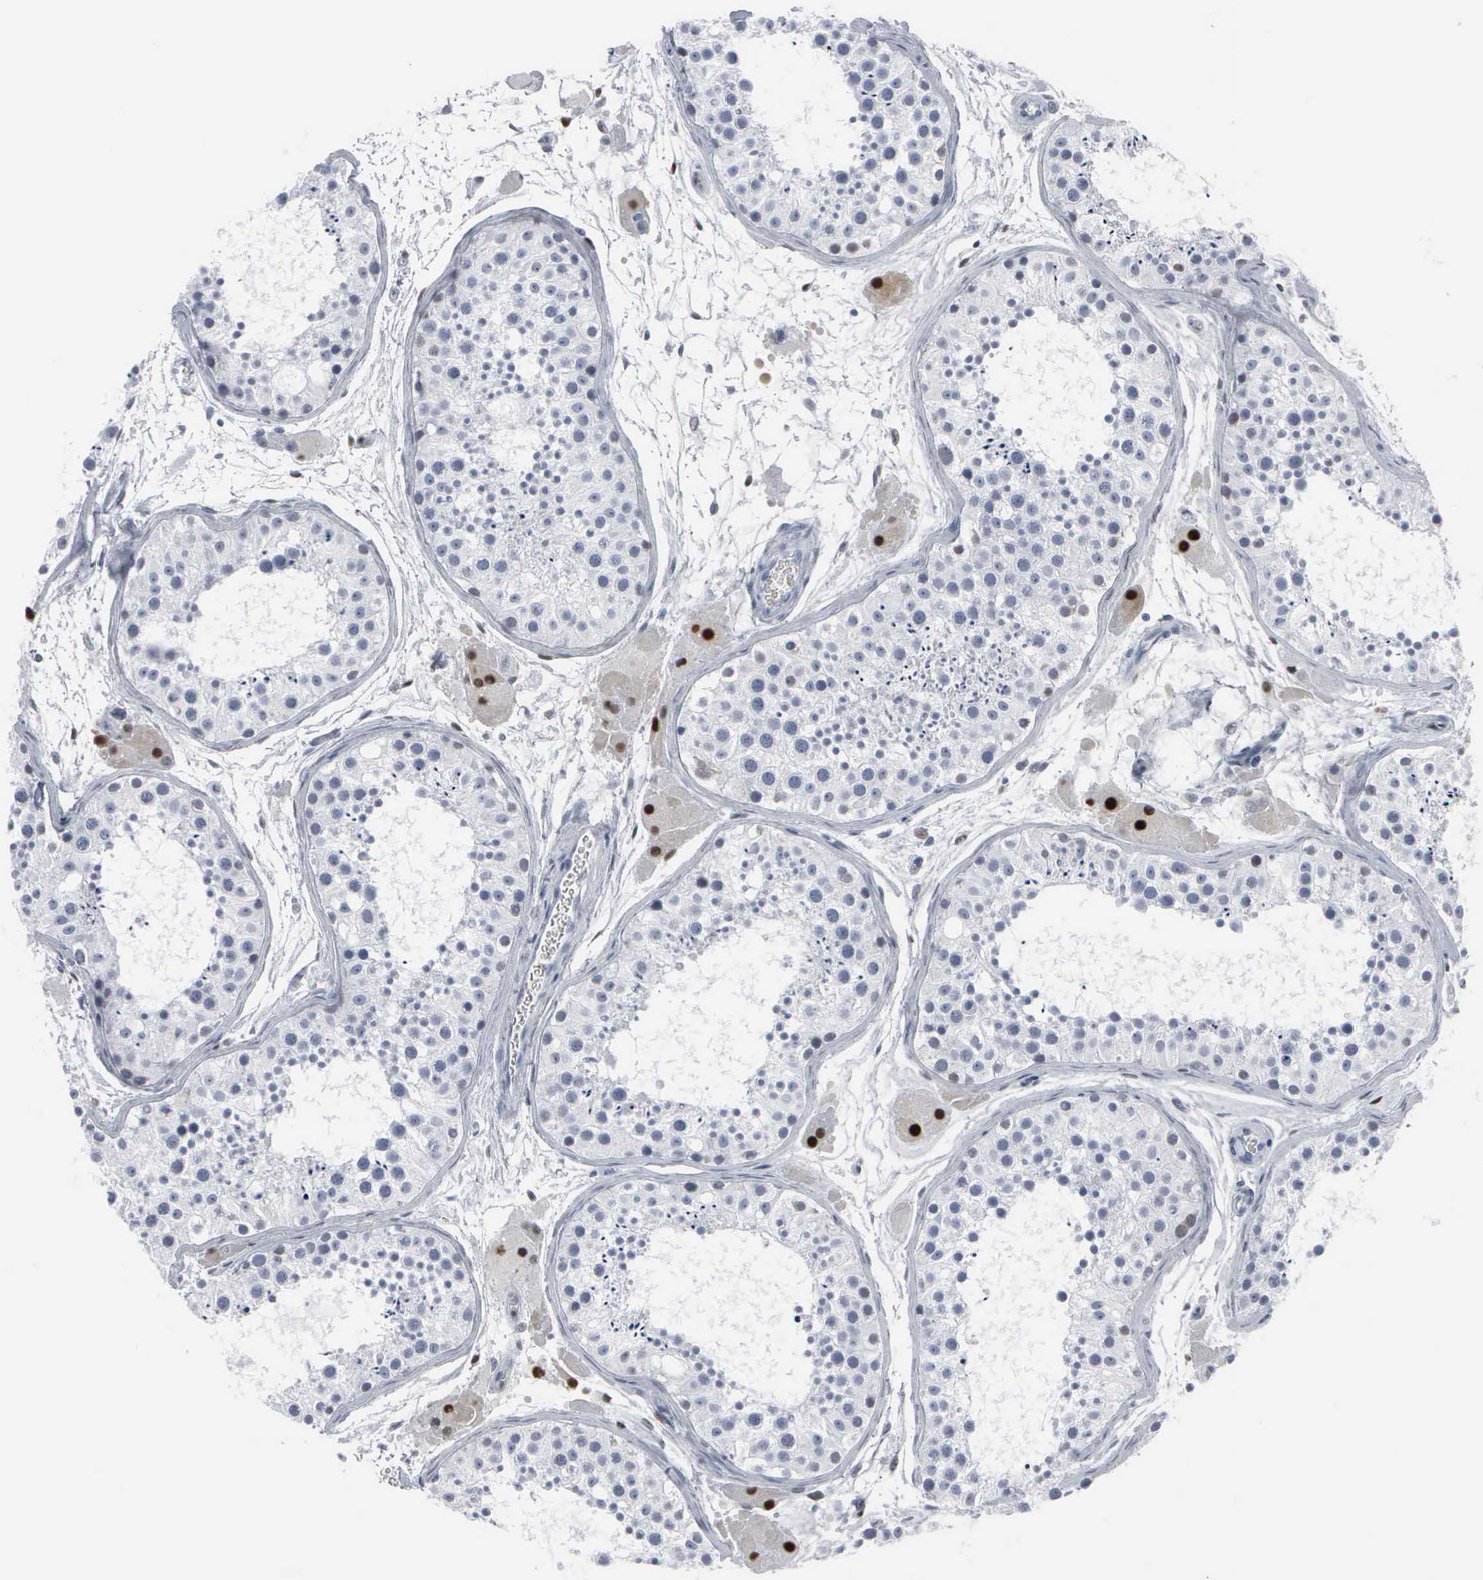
{"staining": {"intensity": "negative", "quantity": "none", "location": "none"}, "tissue": "testis", "cell_type": "Cells in seminiferous ducts", "image_type": "normal", "snomed": [{"axis": "morphology", "description": "Normal tissue, NOS"}, {"axis": "topography", "description": "Testis"}], "caption": "Immunohistochemistry of unremarkable testis exhibits no positivity in cells in seminiferous ducts. (Immunohistochemistry, brightfield microscopy, high magnification).", "gene": "CCND3", "patient": {"sex": "male", "age": 29}}